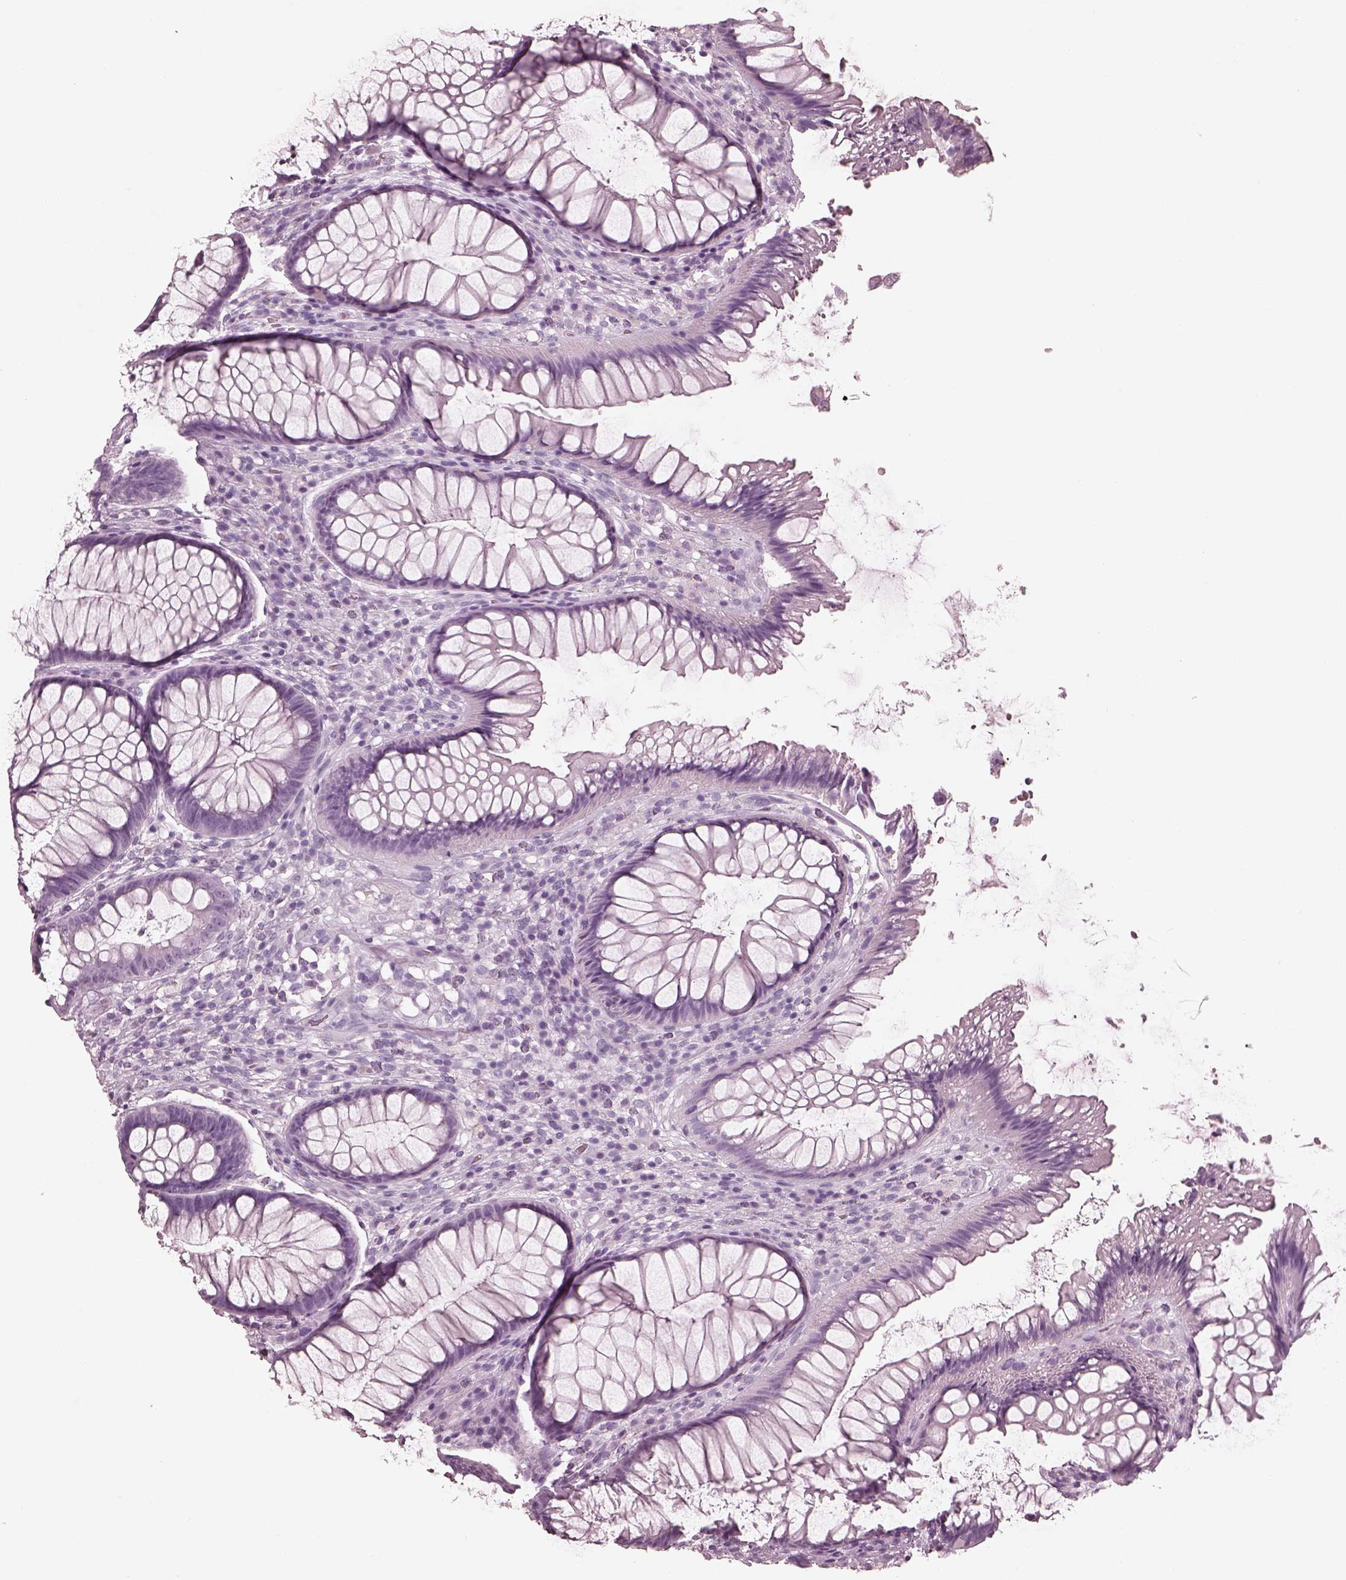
{"staining": {"intensity": "negative", "quantity": "none", "location": "none"}, "tissue": "rectum", "cell_type": "Glandular cells", "image_type": "normal", "snomed": [{"axis": "morphology", "description": "Normal tissue, NOS"}, {"axis": "topography", "description": "Smooth muscle"}, {"axis": "topography", "description": "Rectum"}], "caption": "Immunohistochemistry (IHC) of normal rectum demonstrates no staining in glandular cells.", "gene": "FABP9", "patient": {"sex": "male", "age": 53}}